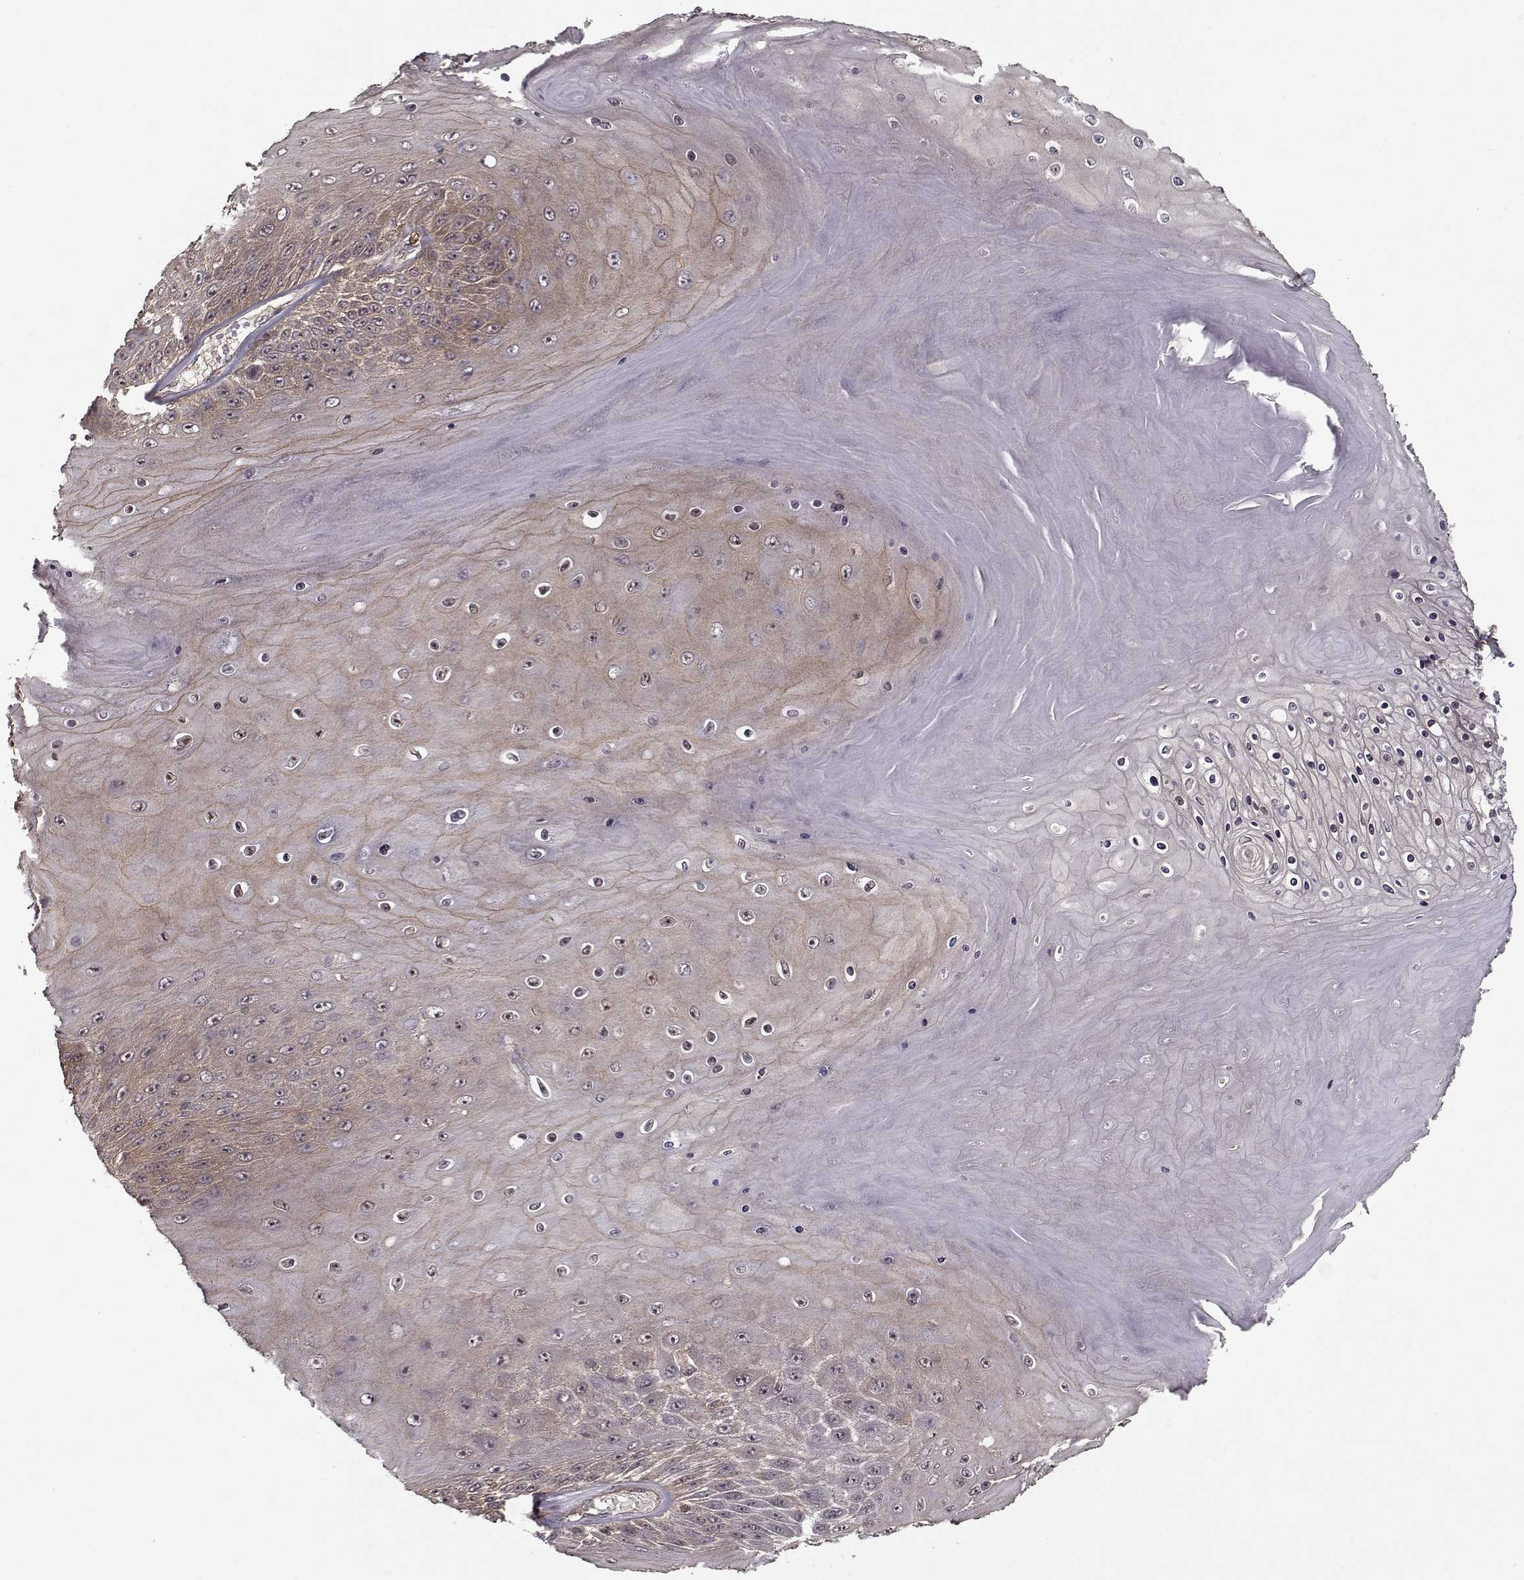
{"staining": {"intensity": "weak", "quantity": "<25%", "location": "cytoplasmic/membranous"}, "tissue": "skin cancer", "cell_type": "Tumor cells", "image_type": "cancer", "snomed": [{"axis": "morphology", "description": "Squamous cell carcinoma, NOS"}, {"axis": "topography", "description": "Skin"}], "caption": "Immunohistochemistry of human squamous cell carcinoma (skin) shows no positivity in tumor cells.", "gene": "PPP1R12A", "patient": {"sex": "male", "age": 62}}